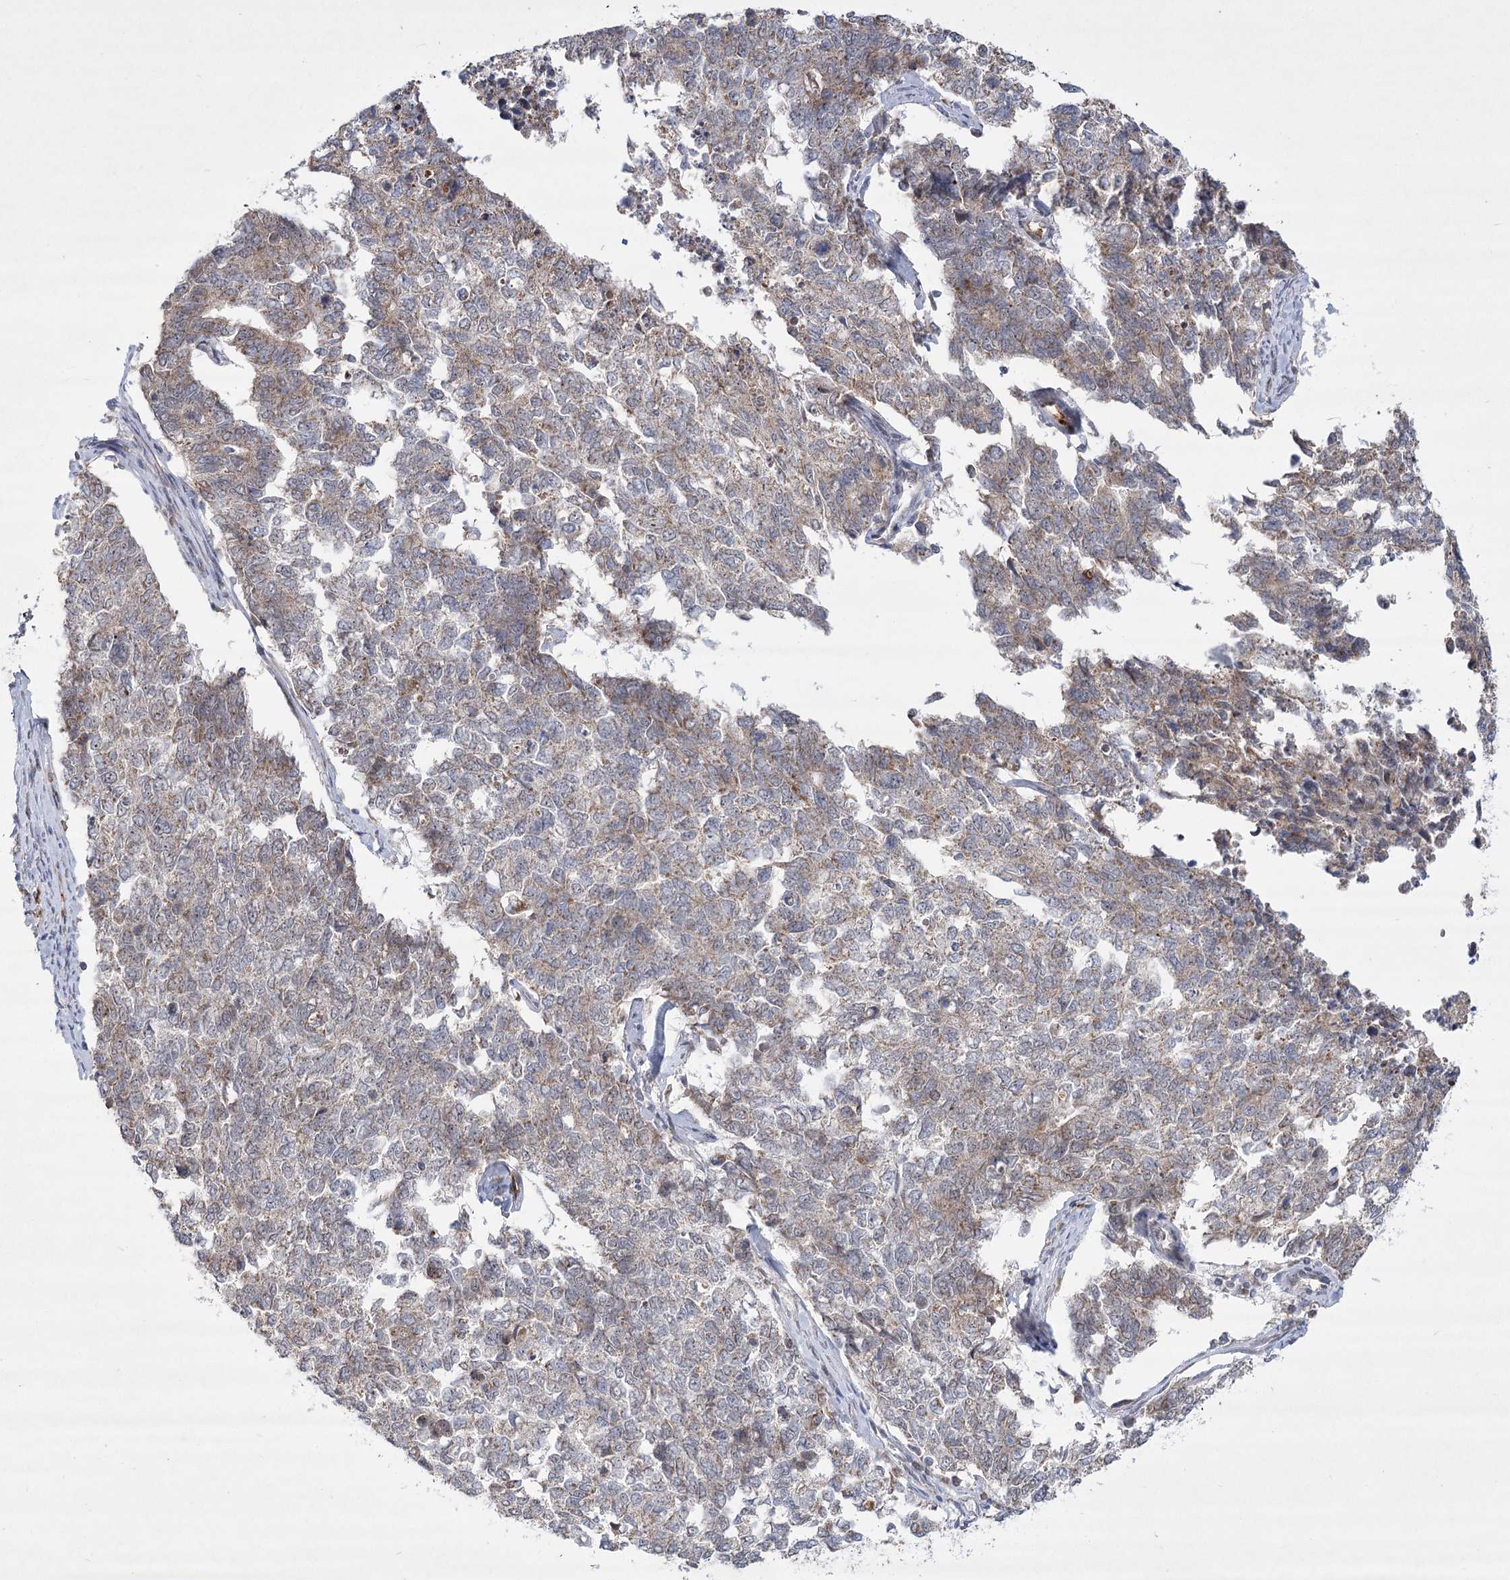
{"staining": {"intensity": "weak", "quantity": "25%-75%", "location": "cytoplasmic/membranous"}, "tissue": "cervical cancer", "cell_type": "Tumor cells", "image_type": "cancer", "snomed": [{"axis": "morphology", "description": "Squamous cell carcinoma, NOS"}, {"axis": "topography", "description": "Cervix"}], "caption": "IHC staining of cervical cancer (squamous cell carcinoma), which exhibits low levels of weak cytoplasmic/membranous positivity in about 25%-75% of tumor cells indicating weak cytoplasmic/membranous protein expression. The staining was performed using DAB (3,3'-diaminobenzidine) (brown) for protein detection and nuclei were counterstained in hematoxylin (blue).", "gene": "NSMCE4A", "patient": {"sex": "female", "age": 63}}